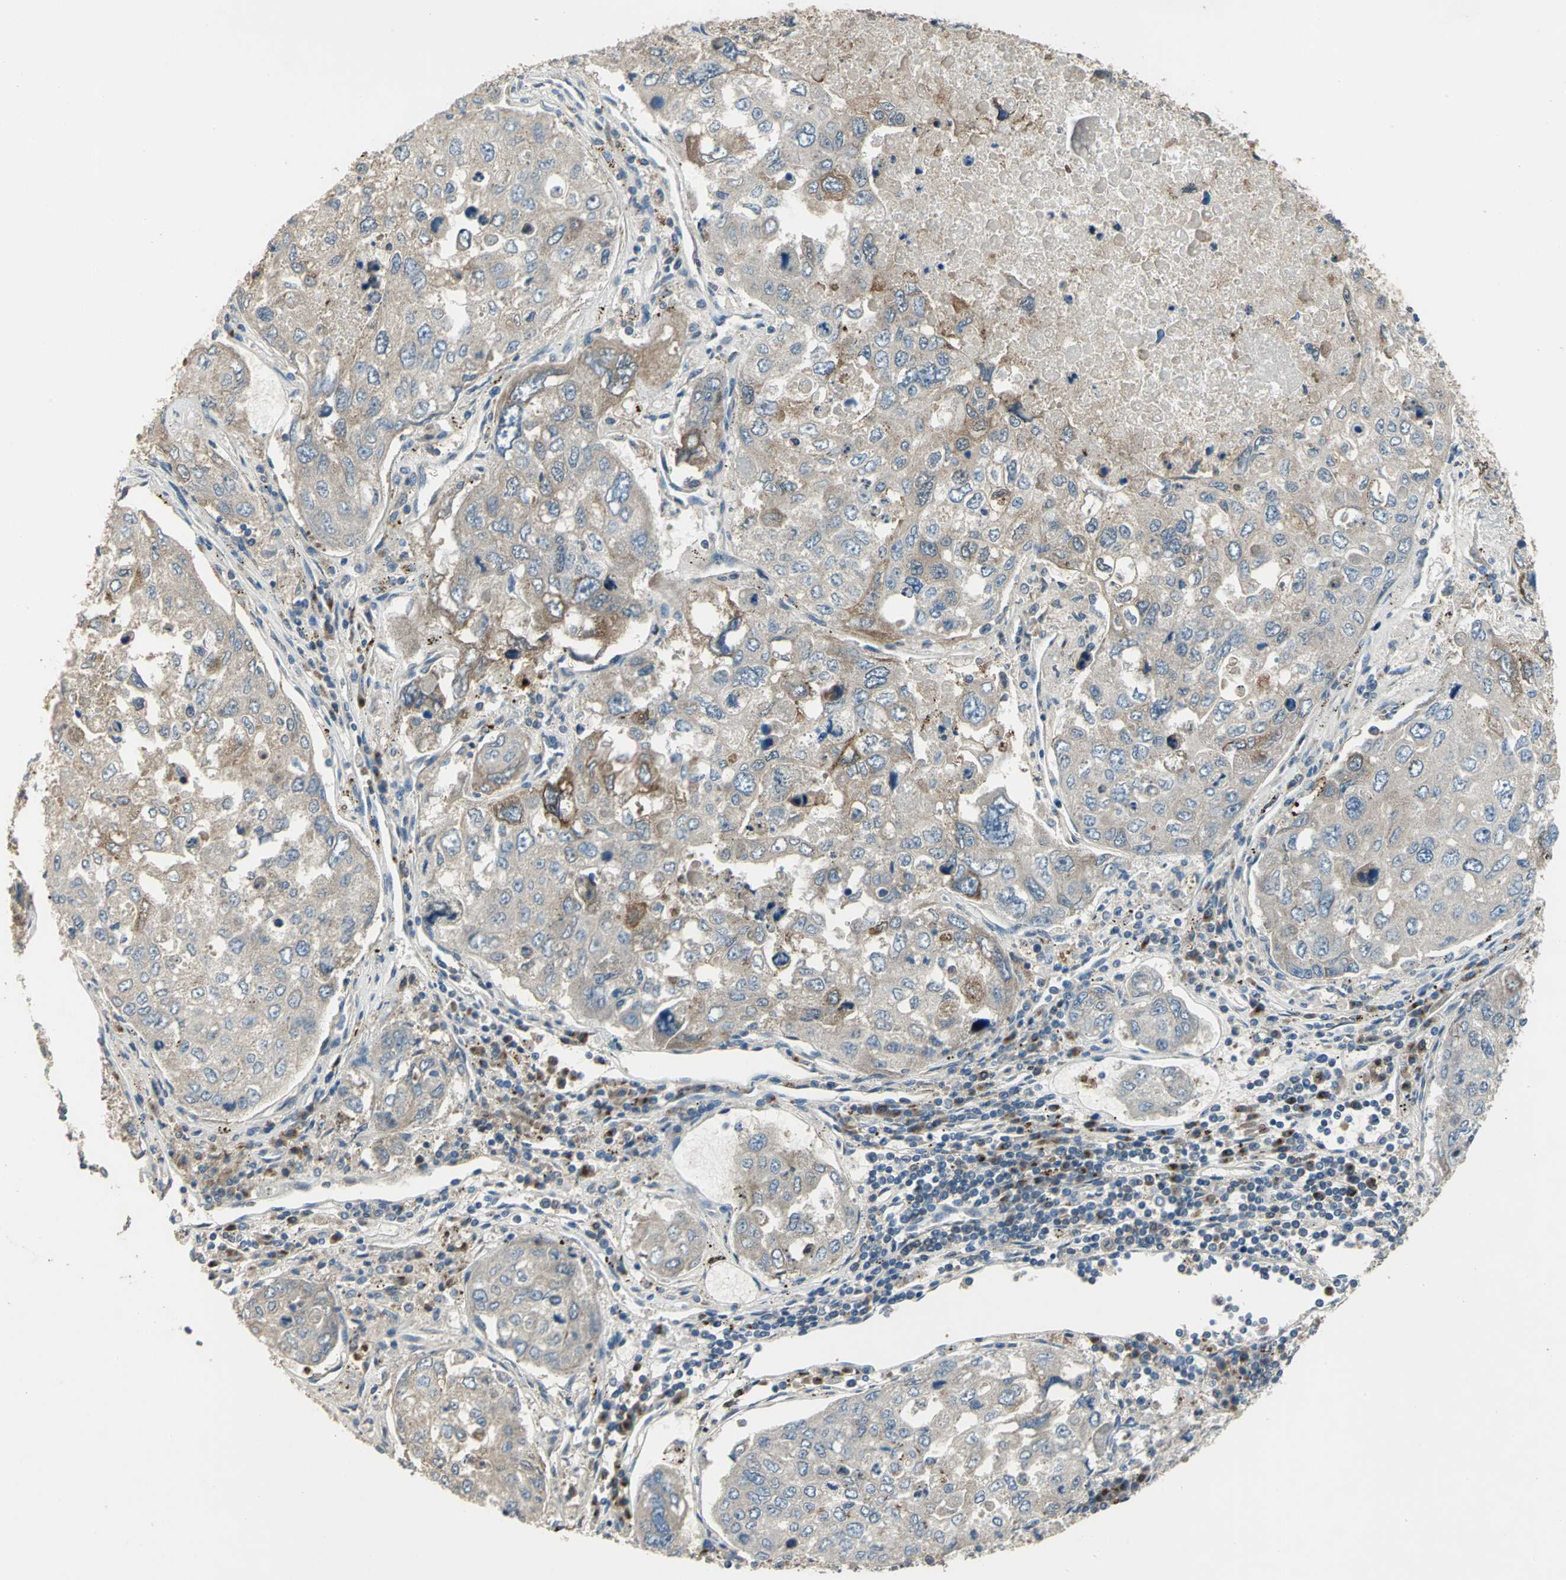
{"staining": {"intensity": "moderate", "quantity": ">75%", "location": "cytoplasmic/membranous"}, "tissue": "urothelial cancer", "cell_type": "Tumor cells", "image_type": "cancer", "snomed": [{"axis": "morphology", "description": "Urothelial carcinoma, High grade"}, {"axis": "topography", "description": "Lymph node"}, {"axis": "topography", "description": "Urinary bladder"}], "caption": "A histopathology image showing moderate cytoplasmic/membranous expression in approximately >75% of tumor cells in urothelial cancer, as visualized by brown immunohistochemical staining.", "gene": "NFKBIE", "patient": {"sex": "male", "age": 51}}